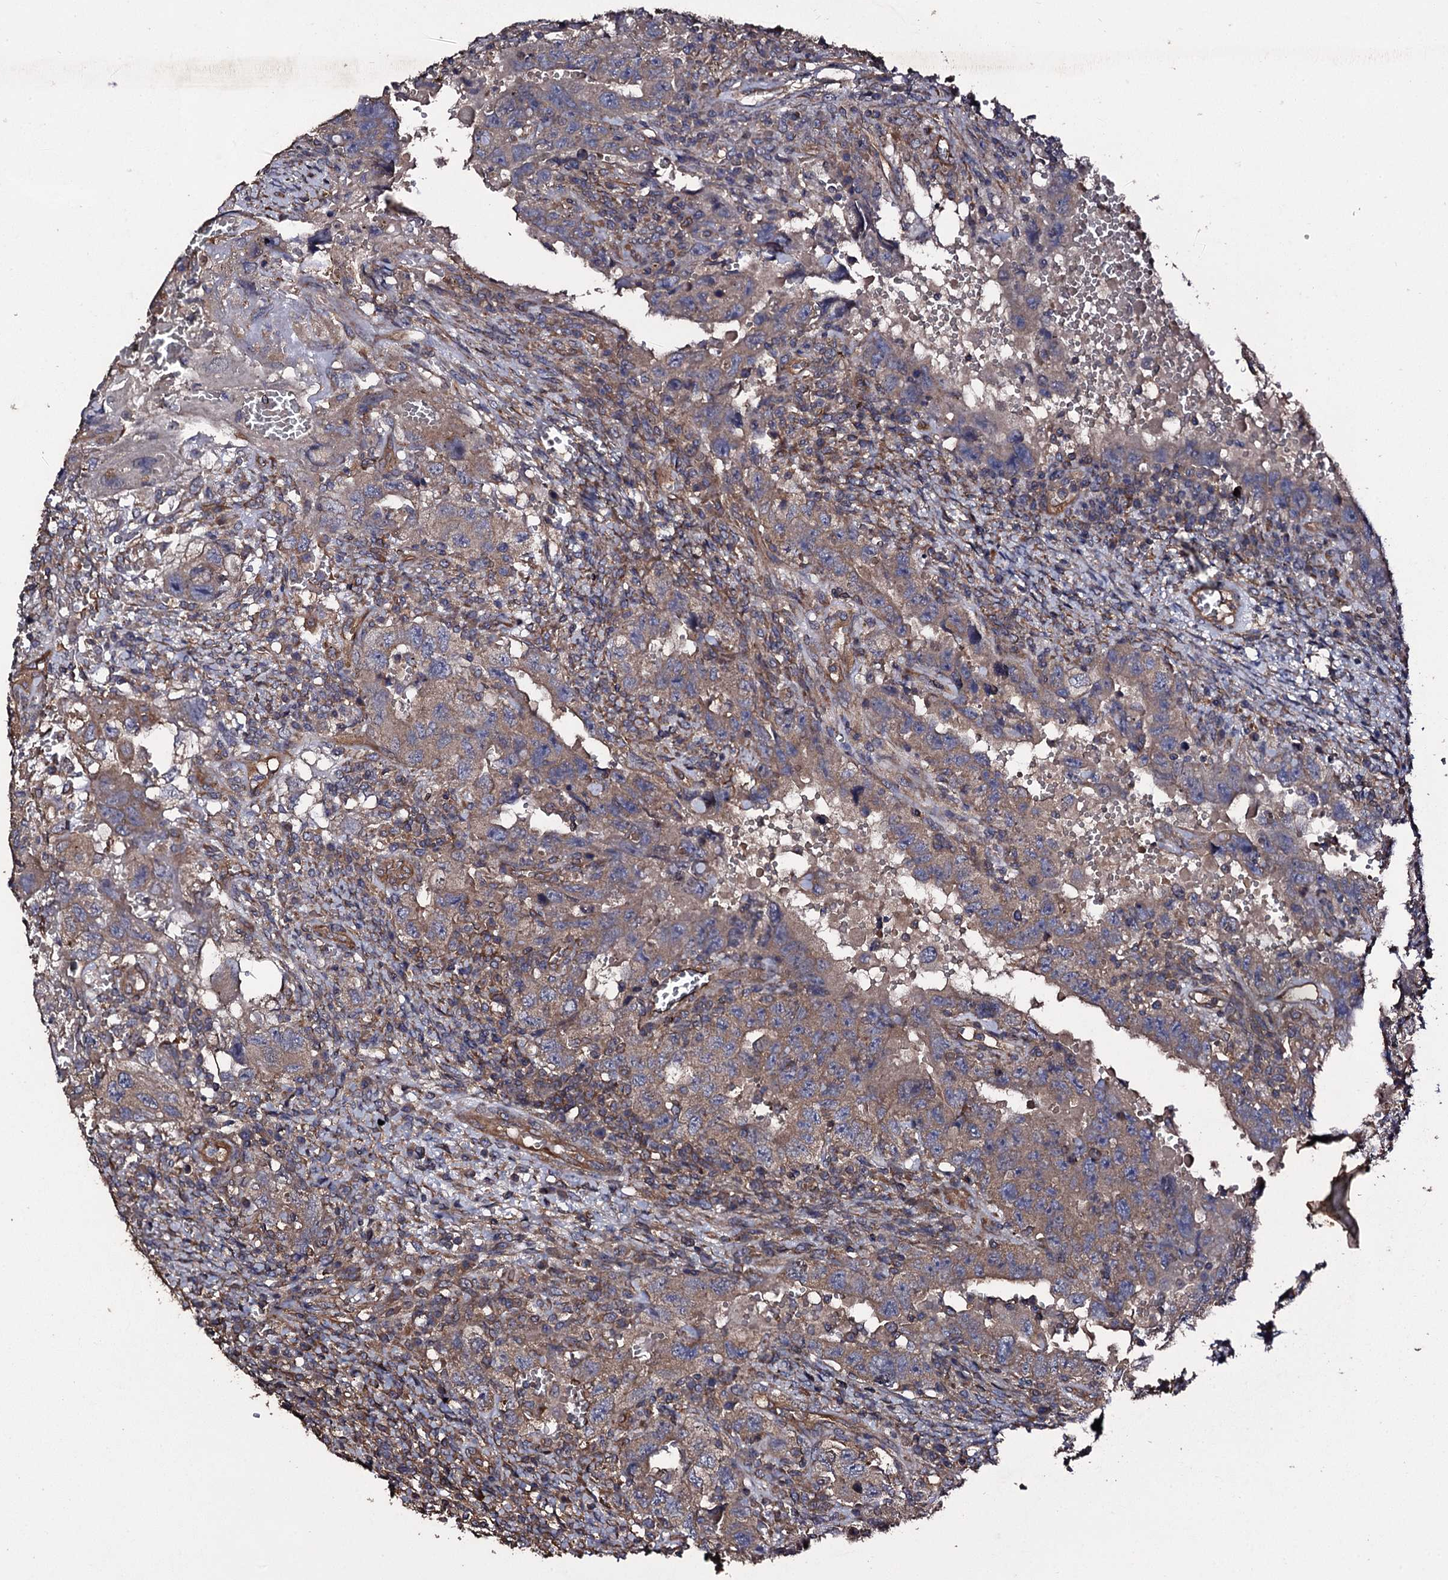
{"staining": {"intensity": "weak", "quantity": ">75%", "location": "cytoplasmic/membranous"}, "tissue": "testis cancer", "cell_type": "Tumor cells", "image_type": "cancer", "snomed": [{"axis": "morphology", "description": "Carcinoma, Embryonal, NOS"}, {"axis": "topography", "description": "Testis"}], "caption": "IHC of human testis cancer shows low levels of weak cytoplasmic/membranous staining in about >75% of tumor cells.", "gene": "TTC23", "patient": {"sex": "male", "age": 26}}